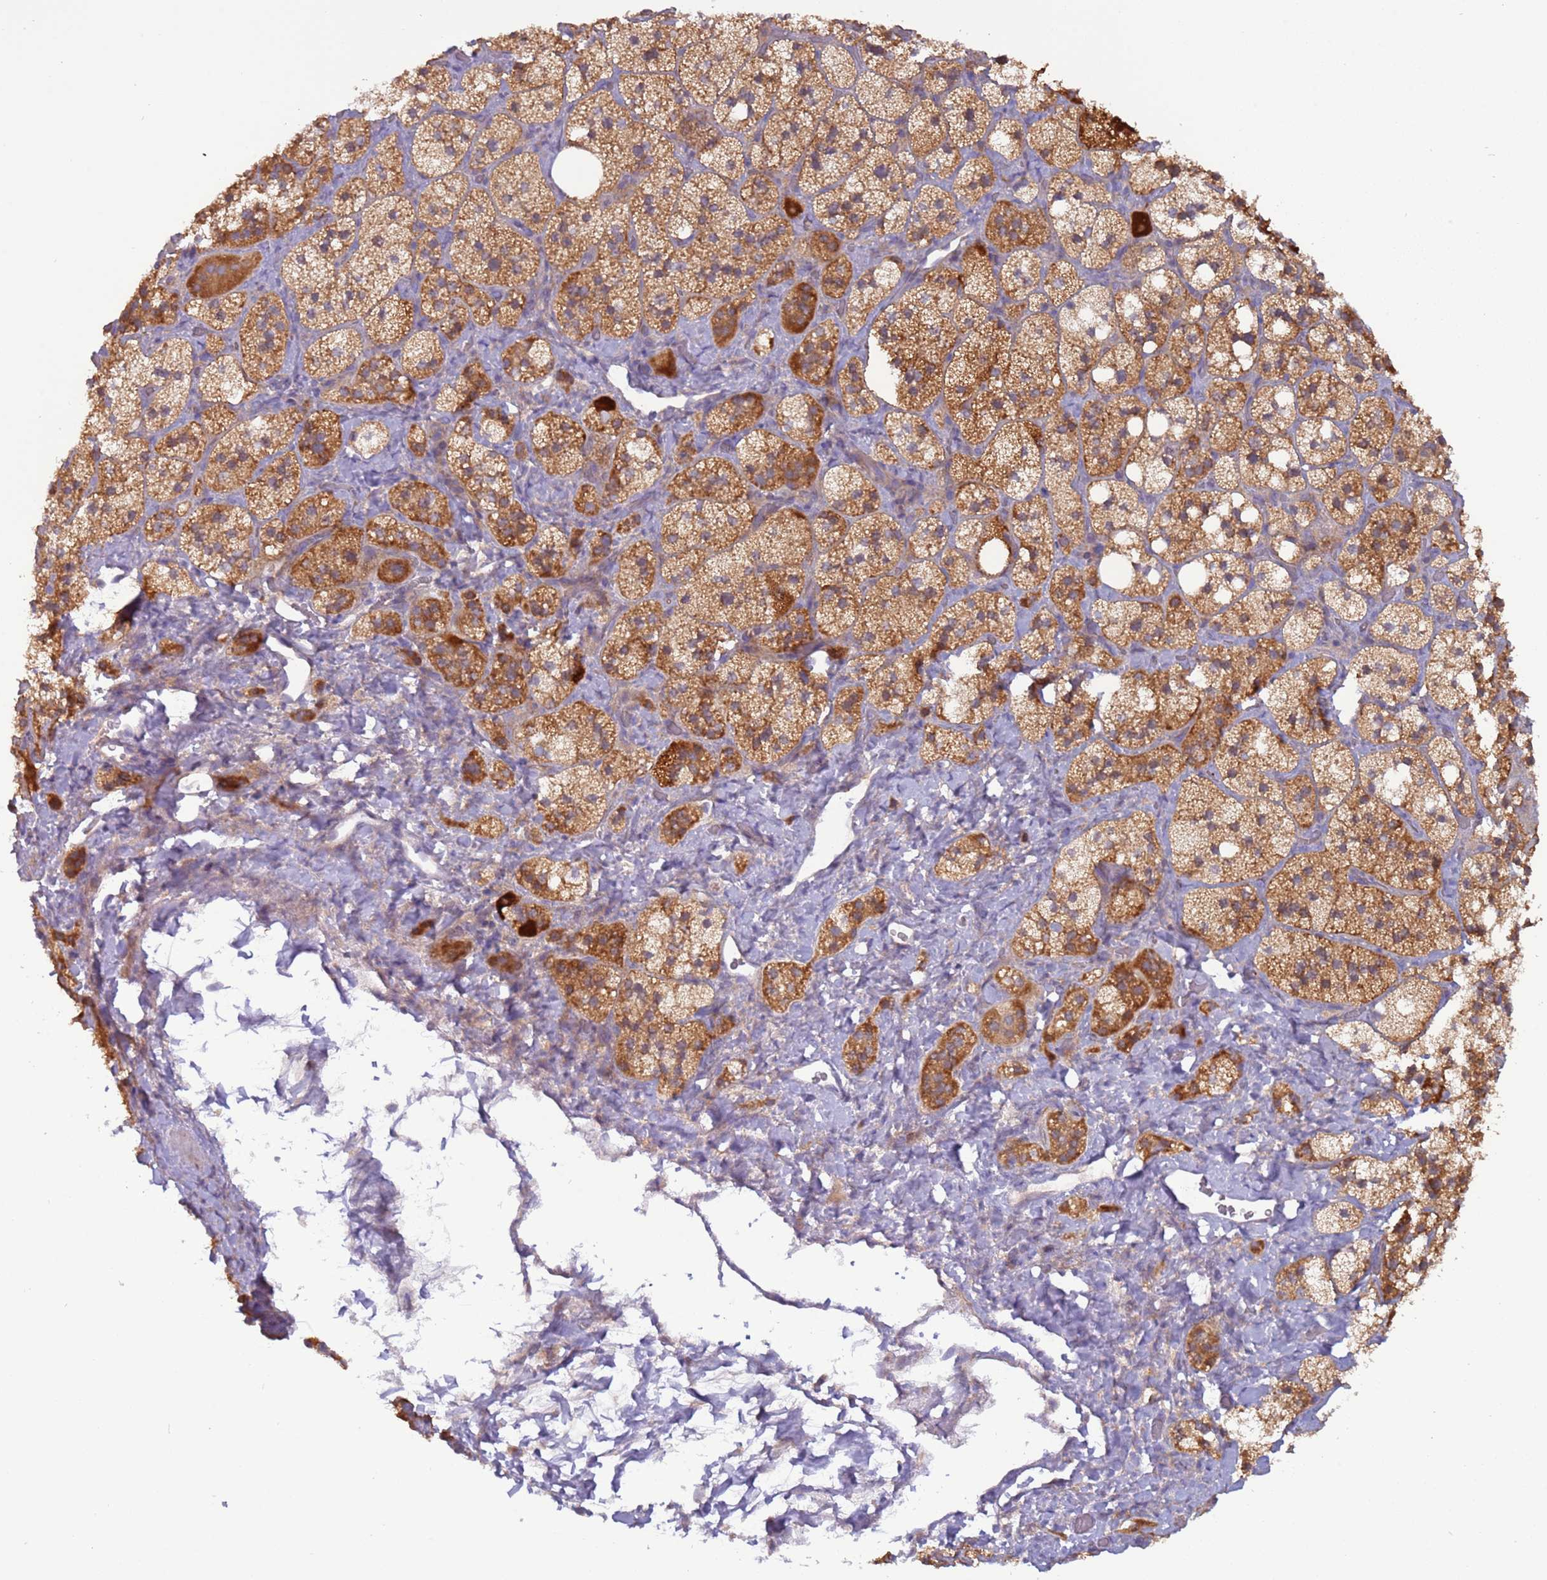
{"staining": {"intensity": "strong", "quantity": ">75%", "location": "cytoplasmic/membranous"}, "tissue": "adrenal gland", "cell_type": "Glandular cells", "image_type": "normal", "snomed": [{"axis": "morphology", "description": "Normal tissue, NOS"}, {"axis": "topography", "description": "Adrenal gland"}], "caption": "Glandular cells display strong cytoplasmic/membranous positivity in about >75% of cells in unremarkable adrenal gland. Using DAB (3,3'-diaminobenzidine) (brown) and hematoxylin (blue) stains, captured at high magnification using brightfield microscopy.", "gene": "UQCRQ", "patient": {"sex": "male", "age": 61}}